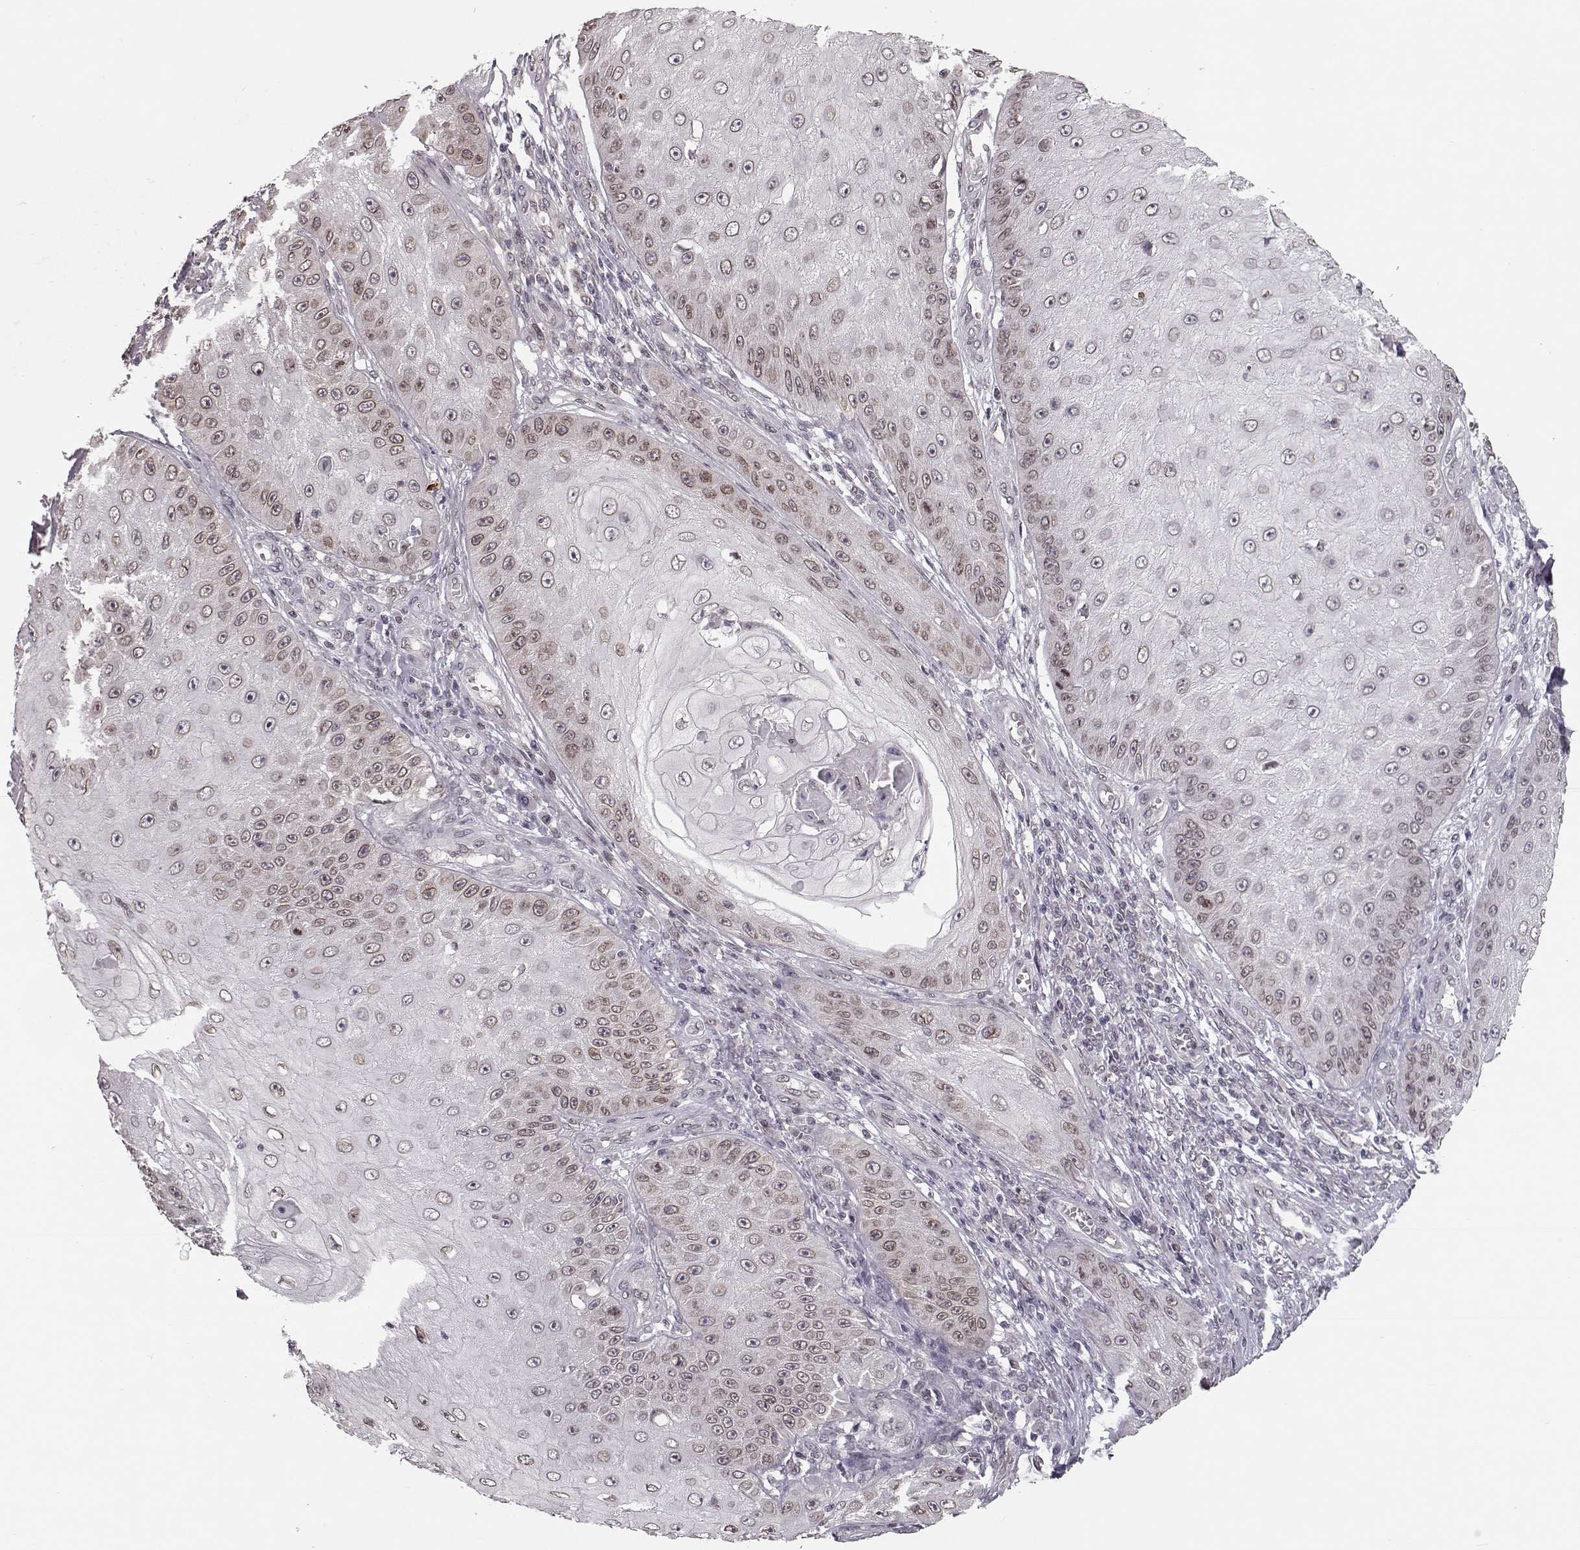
{"staining": {"intensity": "negative", "quantity": "none", "location": "none"}, "tissue": "skin cancer", "cell_type": "Tumor cells", "image_type": "cancer", "snomed": [{"axis": "morphology", "description": "Squamous cell carcinoma, NOS"}, {"axis": "topography", "description": "Skin"}], "caption": "Immunohistochemistry image of human skin squamous cell carcinoma stained for a protein (brown), which shows no positivity in tumor cells. (DAB immunohistochemistry (IHC) visualized using brightfield microscopy, high magnification).", "gene": "NUP37", "patient": {"sex": "male", "age": 70}}